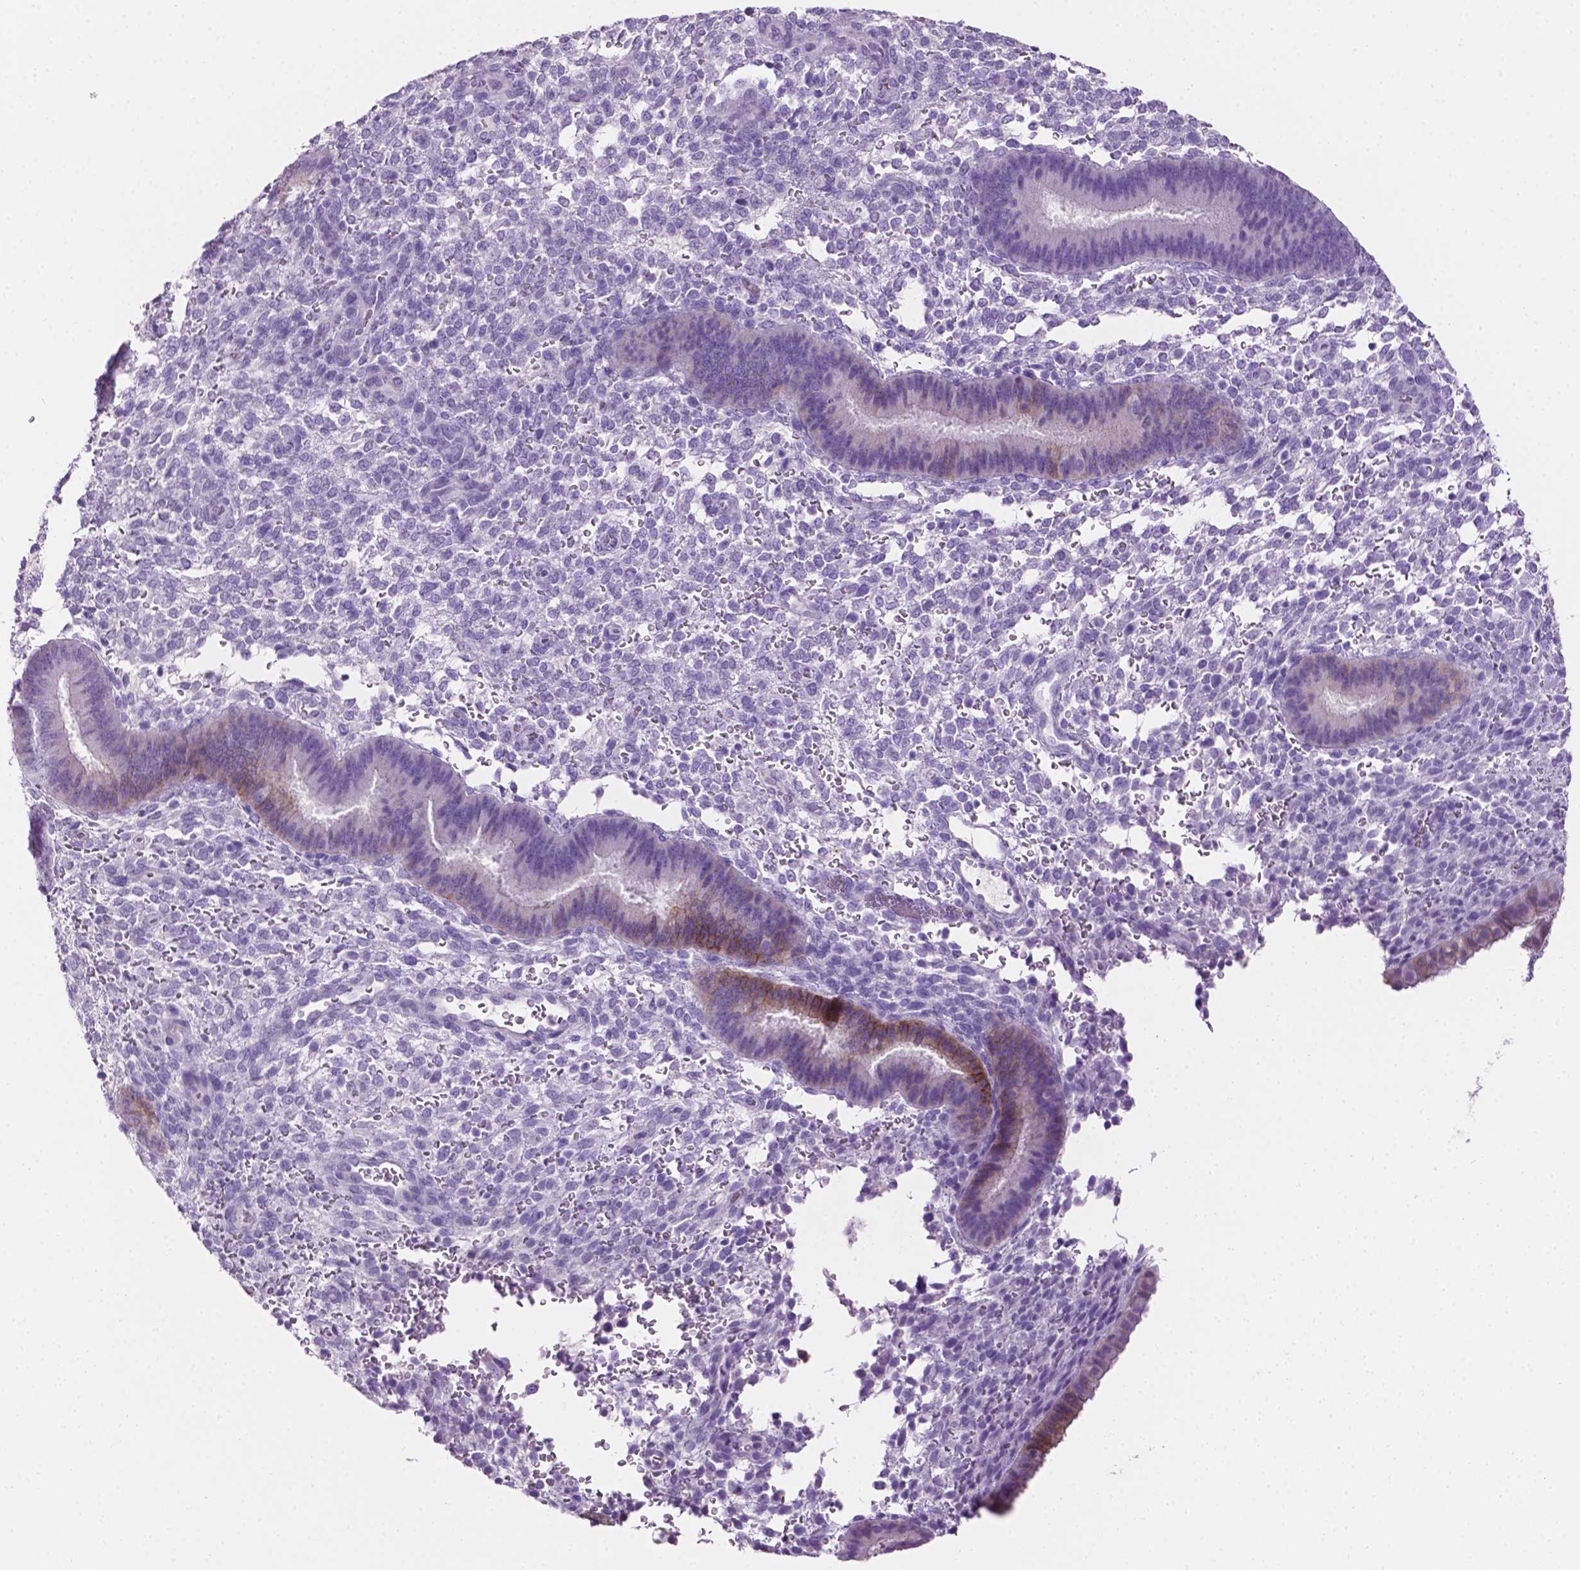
{"staining": {"intensity": "negative", "quantity": "none", "location": "none"}, "tissue": "endometrium", "cell_type": "Cells in endometrial stroma", "image_type": "normal", "snomed": [{"axis": "morphology", "description": "Normal tissue, NOS"}, {"axis": "topography", "description": "Endometrium"}], "caption": "IHC image of benign endometrium stained for a protein (brown), which reveals no expression in cells in endometrial stroma. Brightfield microscopy of immunohistochemistry (IHC) stained with DAB (3,3'-diaminobenzidine) (brown) and hematoxylin (blue), captured at high magnification.", "gene": "TACSTD2", "patient": {"sex": "female", "age": 39}}